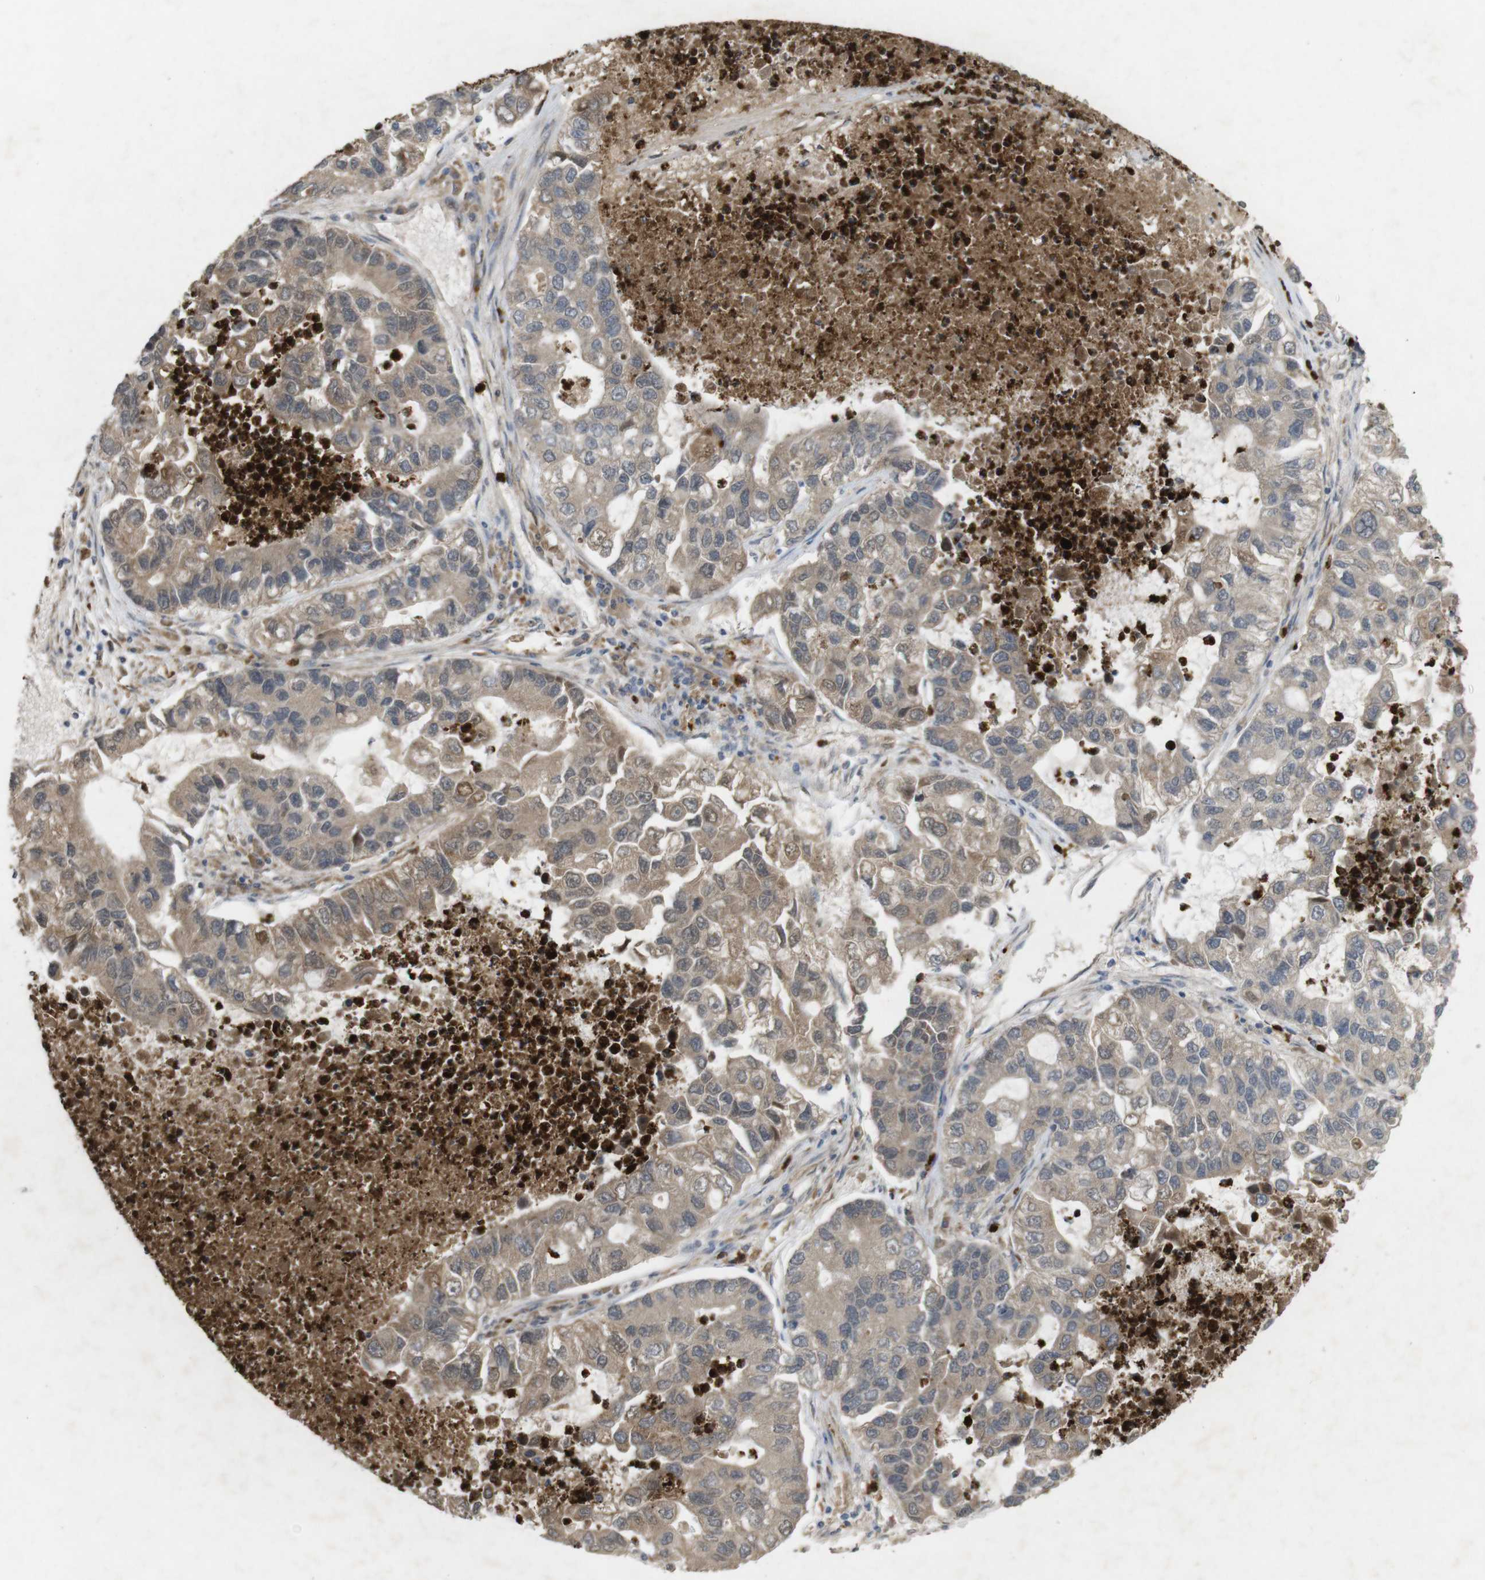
{"staining": {"intensity": "moderate", "quantity": ">75%", "location": "cytoplasmic/membranous"}, "tissue": "lung cancer", "cell_type": "Tumor cells", "image_type": "cancer", "snomed": [{"axis": "morphology", "description": "Adenocarcinoma, NOS"}, {"axis": "topography", "description": "Lung"}], "caption": "Immunohistochemistry (IHC) histopathology image of neoplastic tissue: human lung cancer stained using immunohistochemistry (IHC) demonstrates medium levels of moderate protein expression localized specifically in the cytoplasmic/membranous of tumor cells, appearing as a cytoplasmic/membranous brown color.", "gene": "TSPAN14", "patient": {"sex": "female", "age": 51}}